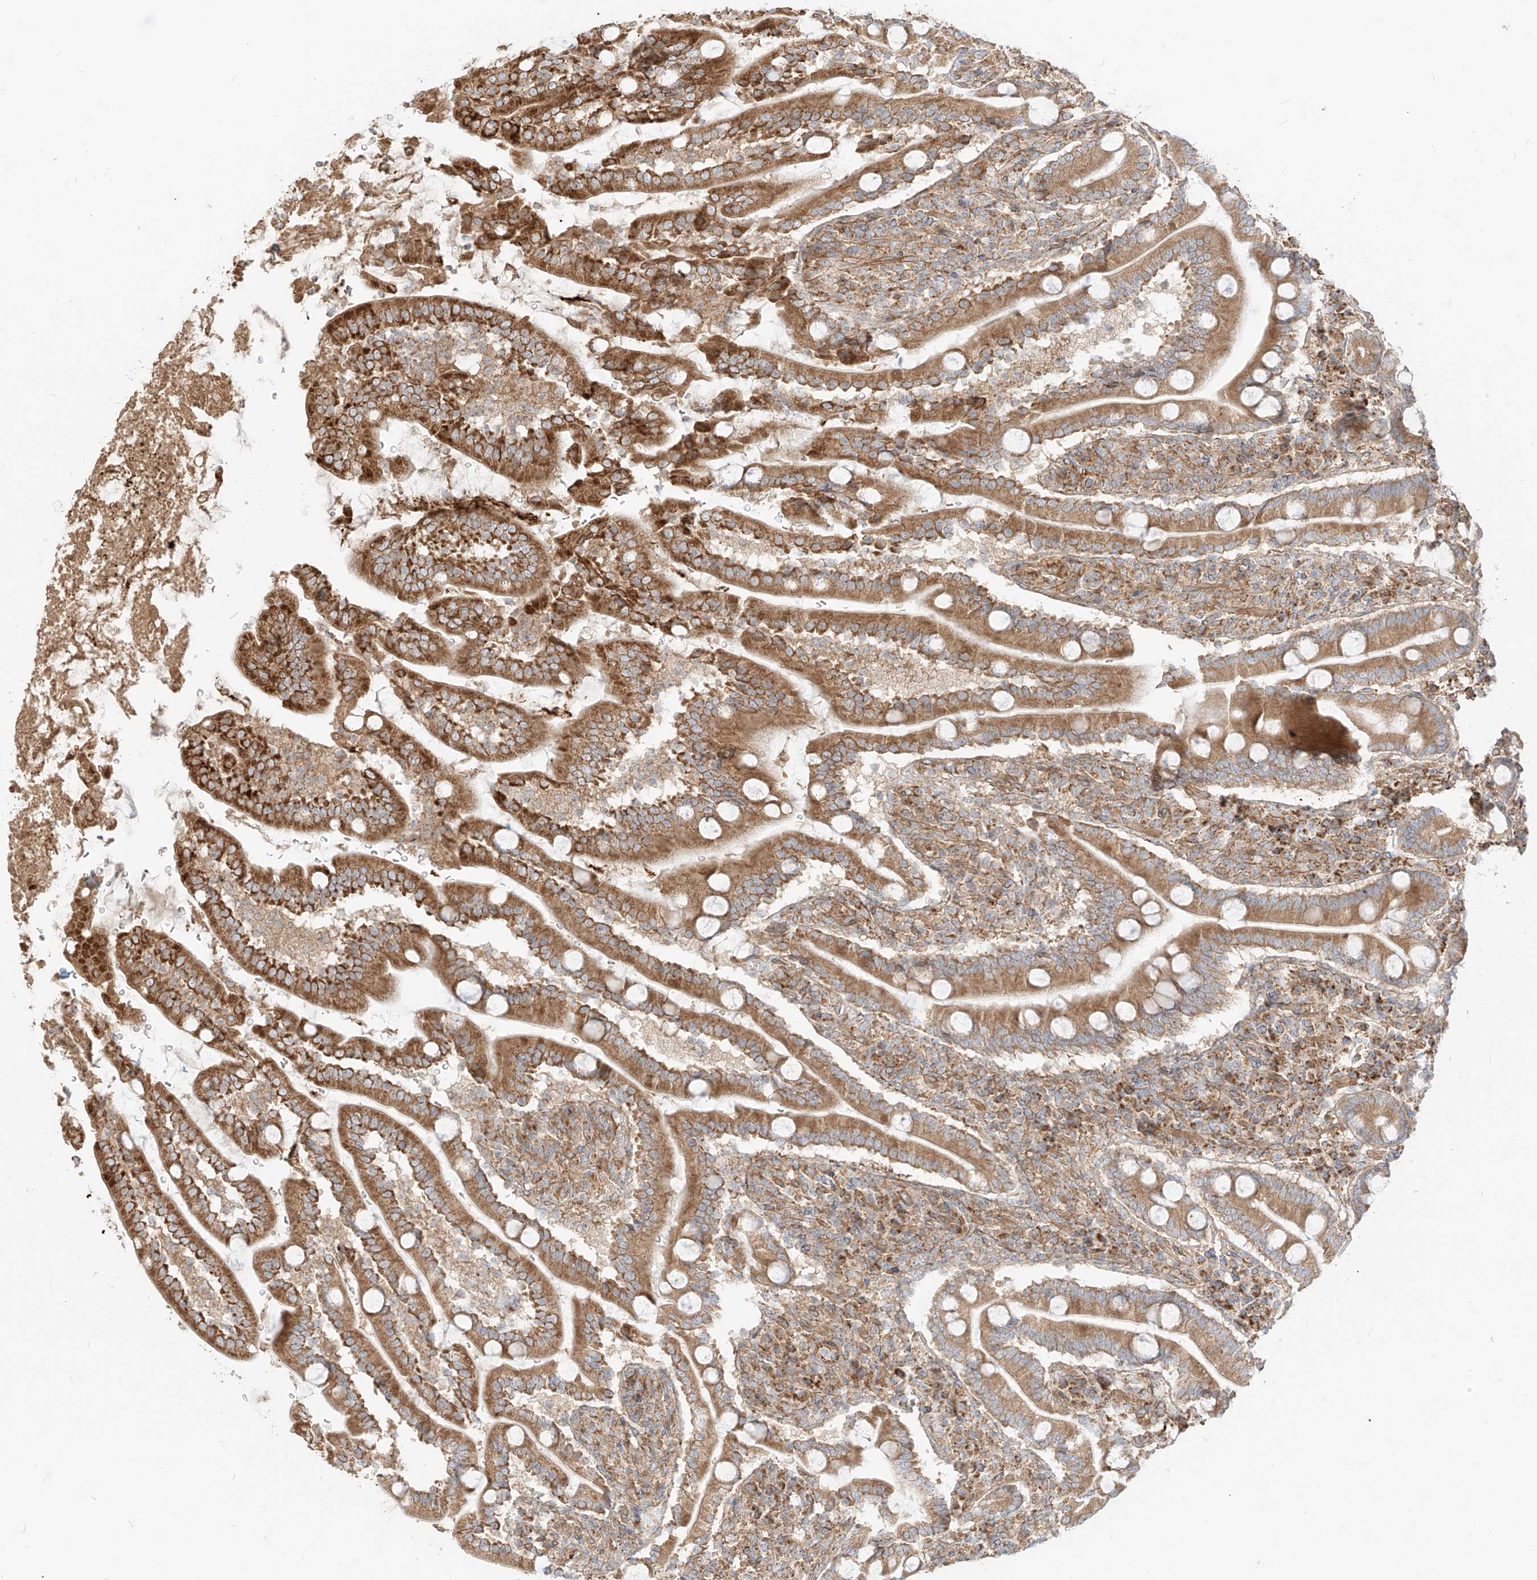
{"staining": {"intensity": "strong", "quantity": ">75%", "location": "cytoplasmic/membranous"}, "tissue": "duodenum", "cell_type": "Glandular cells", "image_type": "normal", "snomed": [{"axis": "morphology", "description": "Normal tissue, NOS"}, {"axis": "topography", "description": "Duodenum"}], "caption": "Immunohistochemistry (IHC) micrograph of unremarkable human duodenum stained for a protein (brown), which shows high levels of strong cytoplasmic/membranous expression in approximately >75% of glandular cells.", "gene": "PLCL1", "patient": {"sex": "male", "age": 35}}